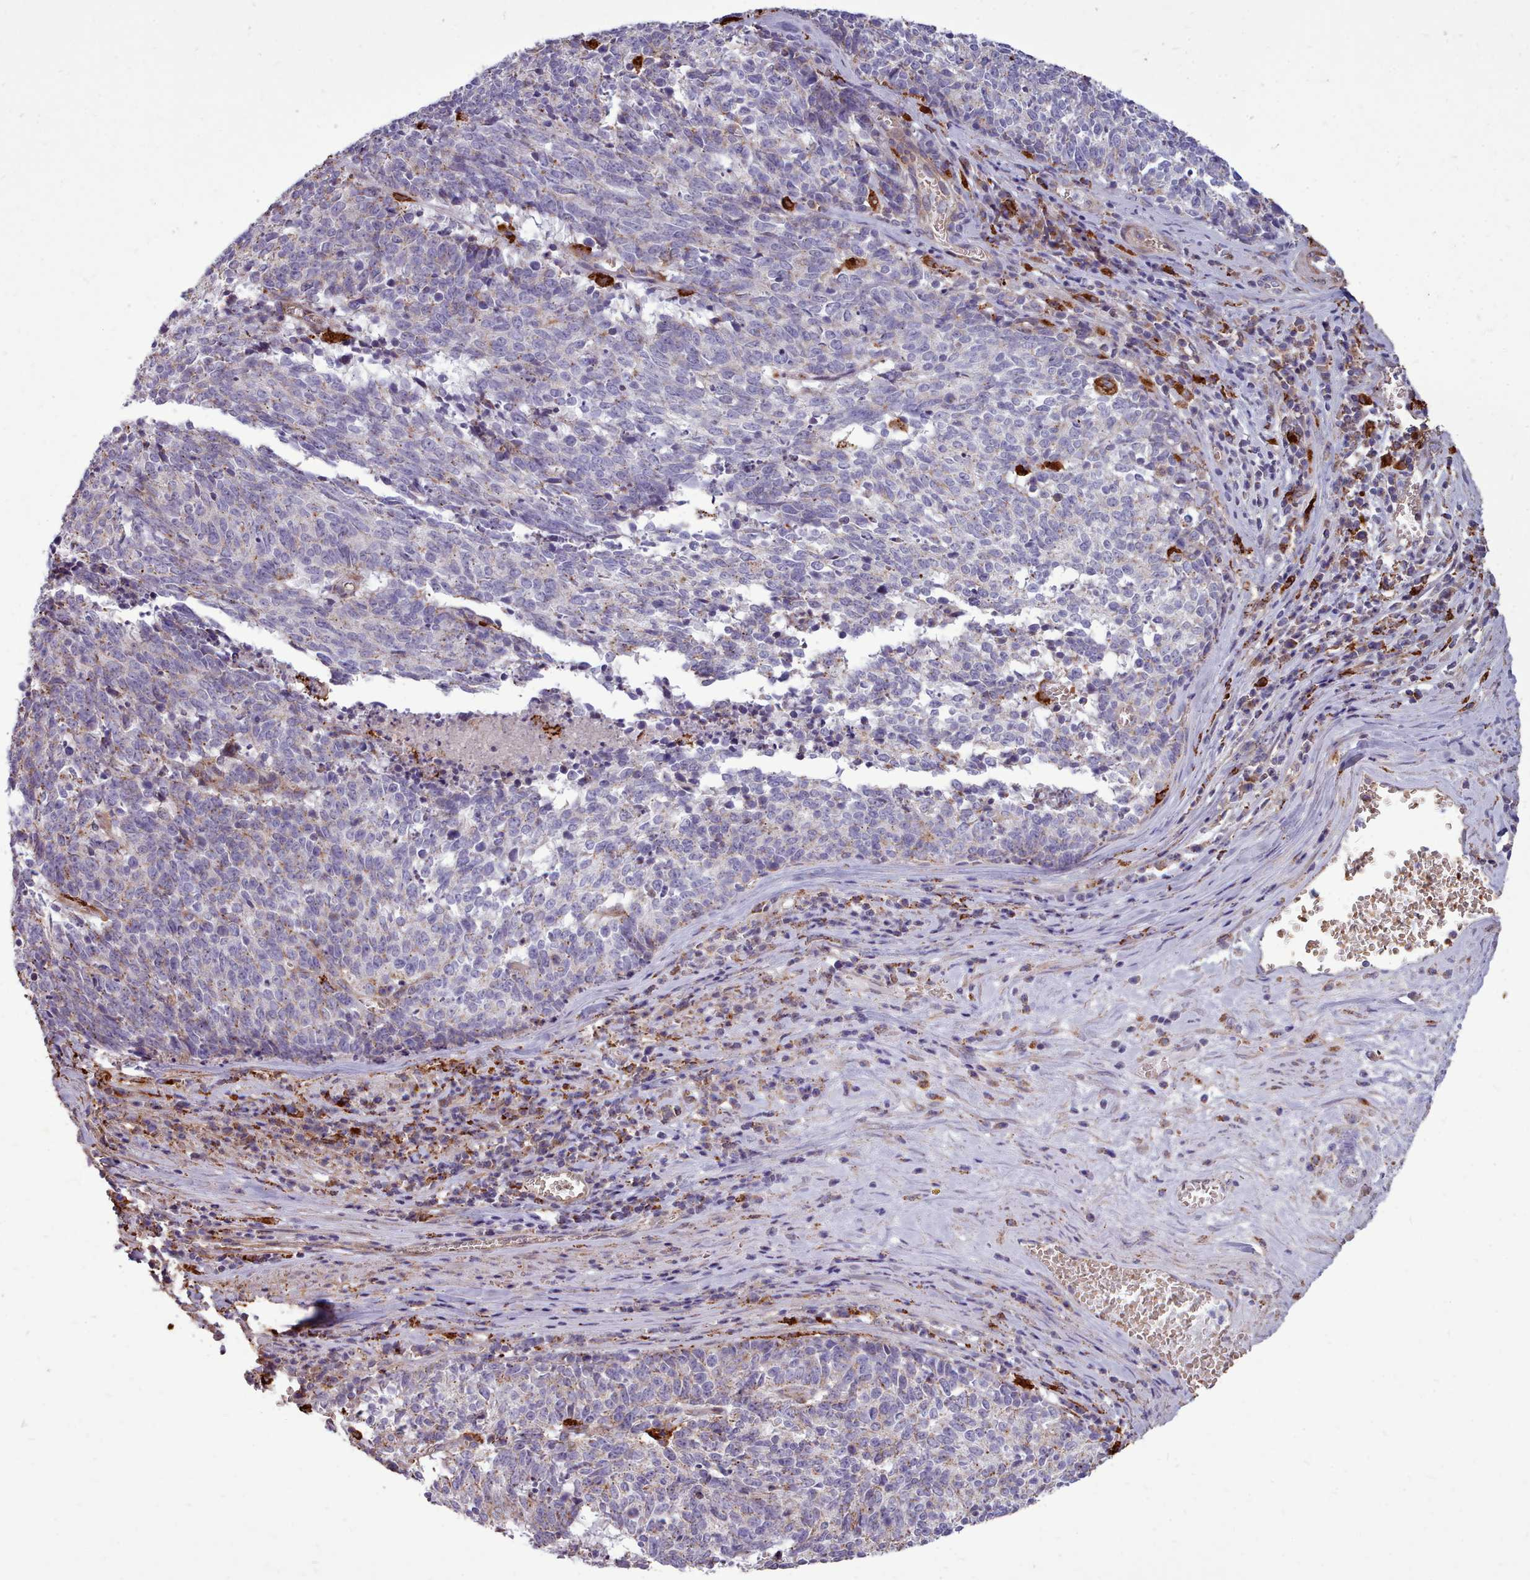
{"staining": {"intensity": "negative", "quantity": "none", "location": "none"}, "tissue": "cervical cancer", "cell_type": "Tumor cells", "image_type": "cancer", "snomed": [{"axis": "morphology", "description": "Squamous cell carcinoma, NOS"}, {"axis": "topography", "description": "Cervix"}], "caption": "High power microscopy micrograph of an immunohistochemistry (IHC) photomicrograph of cervical cancer (squamous cell carcinoma), revealing no significant staining in tumor cells.", "gene": "PACSIN3", "patient": {"sex": "female", "age": 29}}